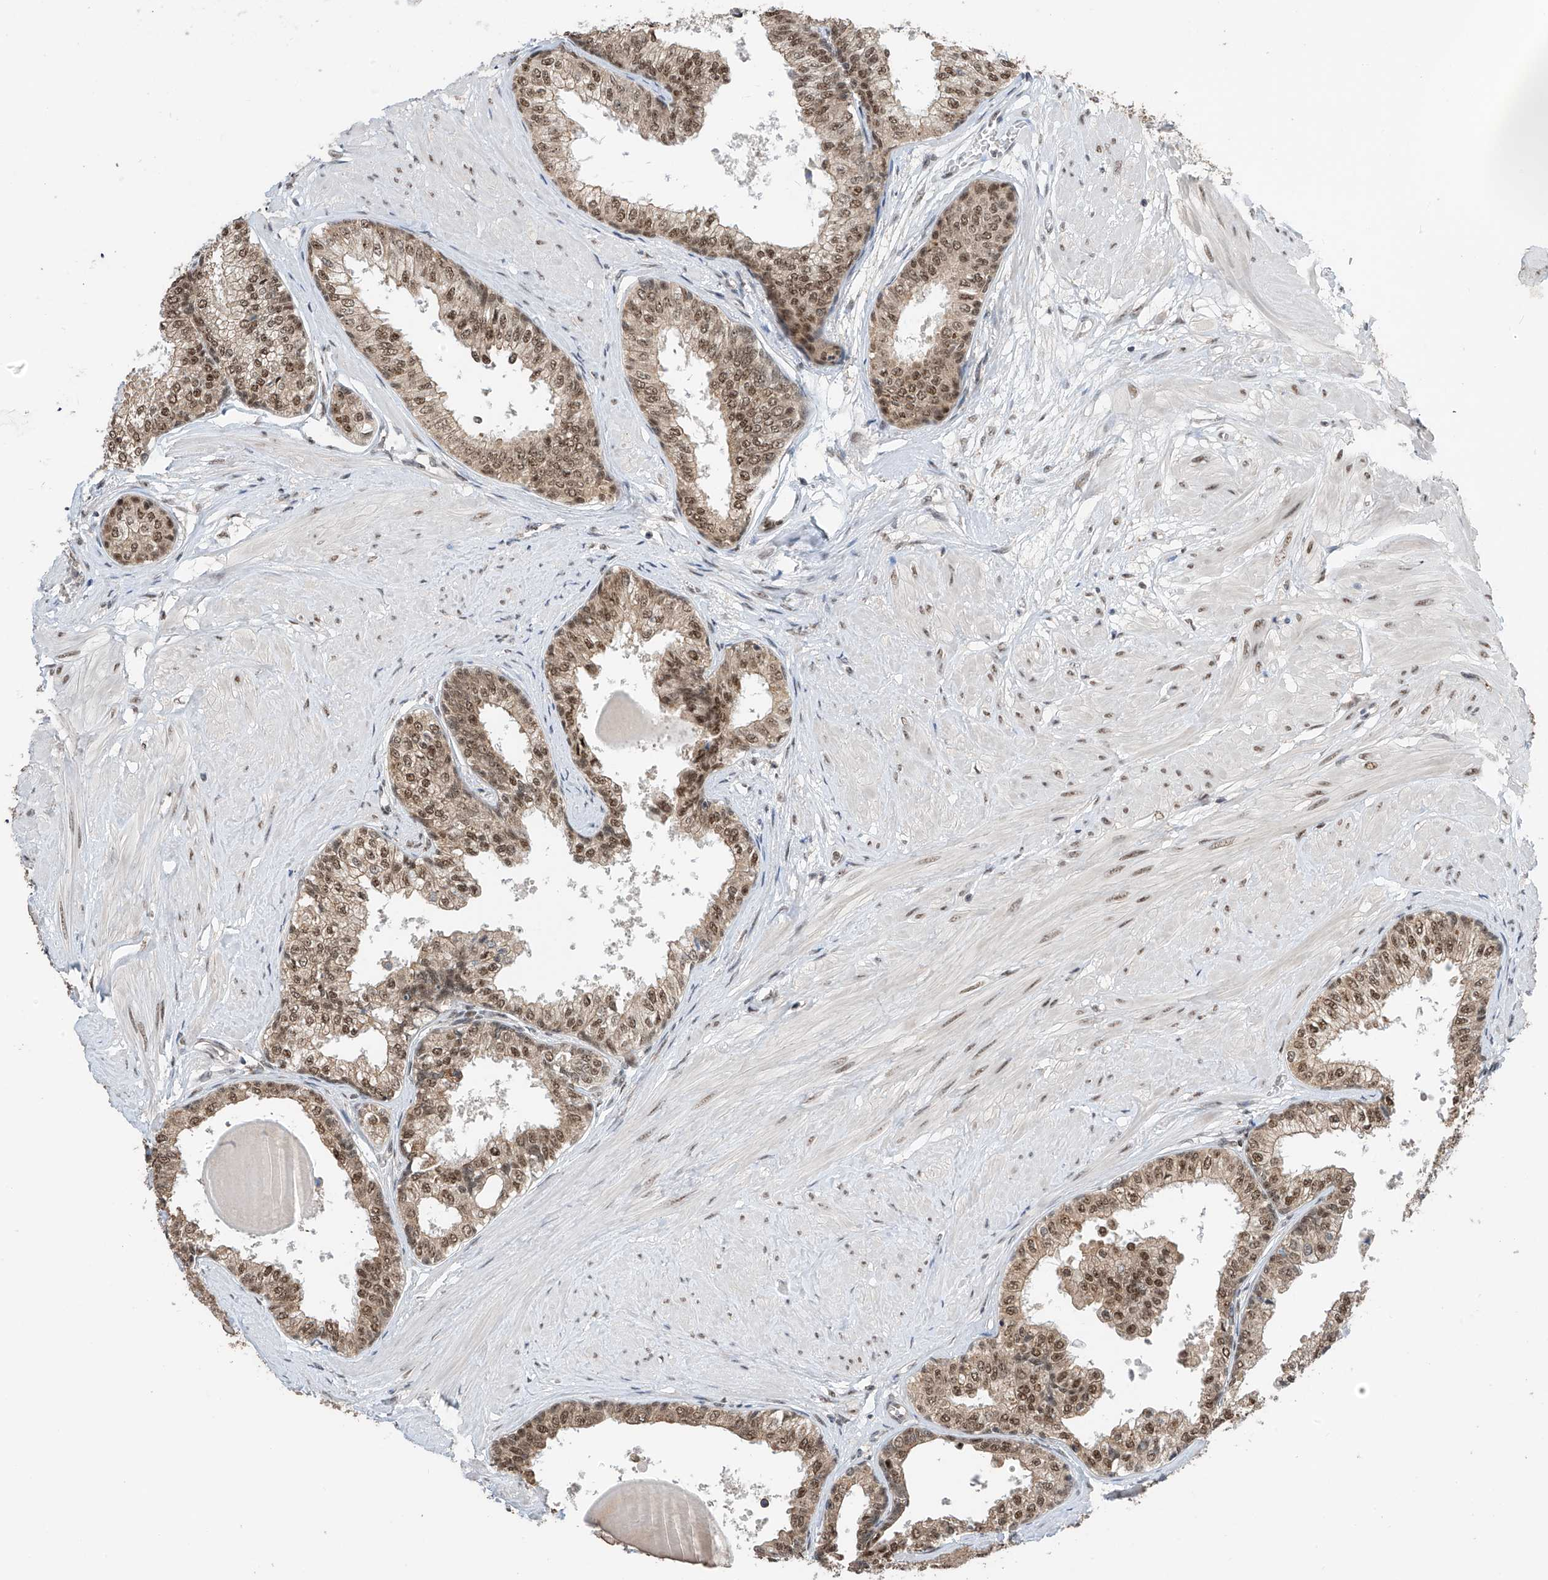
{"staining": {"intensity": "moderate", "quantity": ">75%", "location": "cytoplasmic/membranous,nuclear"}, "tissue": "prostate", "cell_type": "Glandular cells", "image_type": "normal", "snomed": [{"axis": "morphology", "description": "Normal tissue, NOS"}, {"axis": "topography", "description": "Prostate"}], "caption": "Immunohistochemical staining of benign human prostate reveals medium levels of moderate cytoplasmic/membranous,nuclear positivity in about >75% of glandular cells. (Stains: DAB in brown, nuclei in blue, Microscopy: brightfield microscopy at high magnification).", "gene": "RPAIN", "patient": {"sex": "male", "age": 48}}